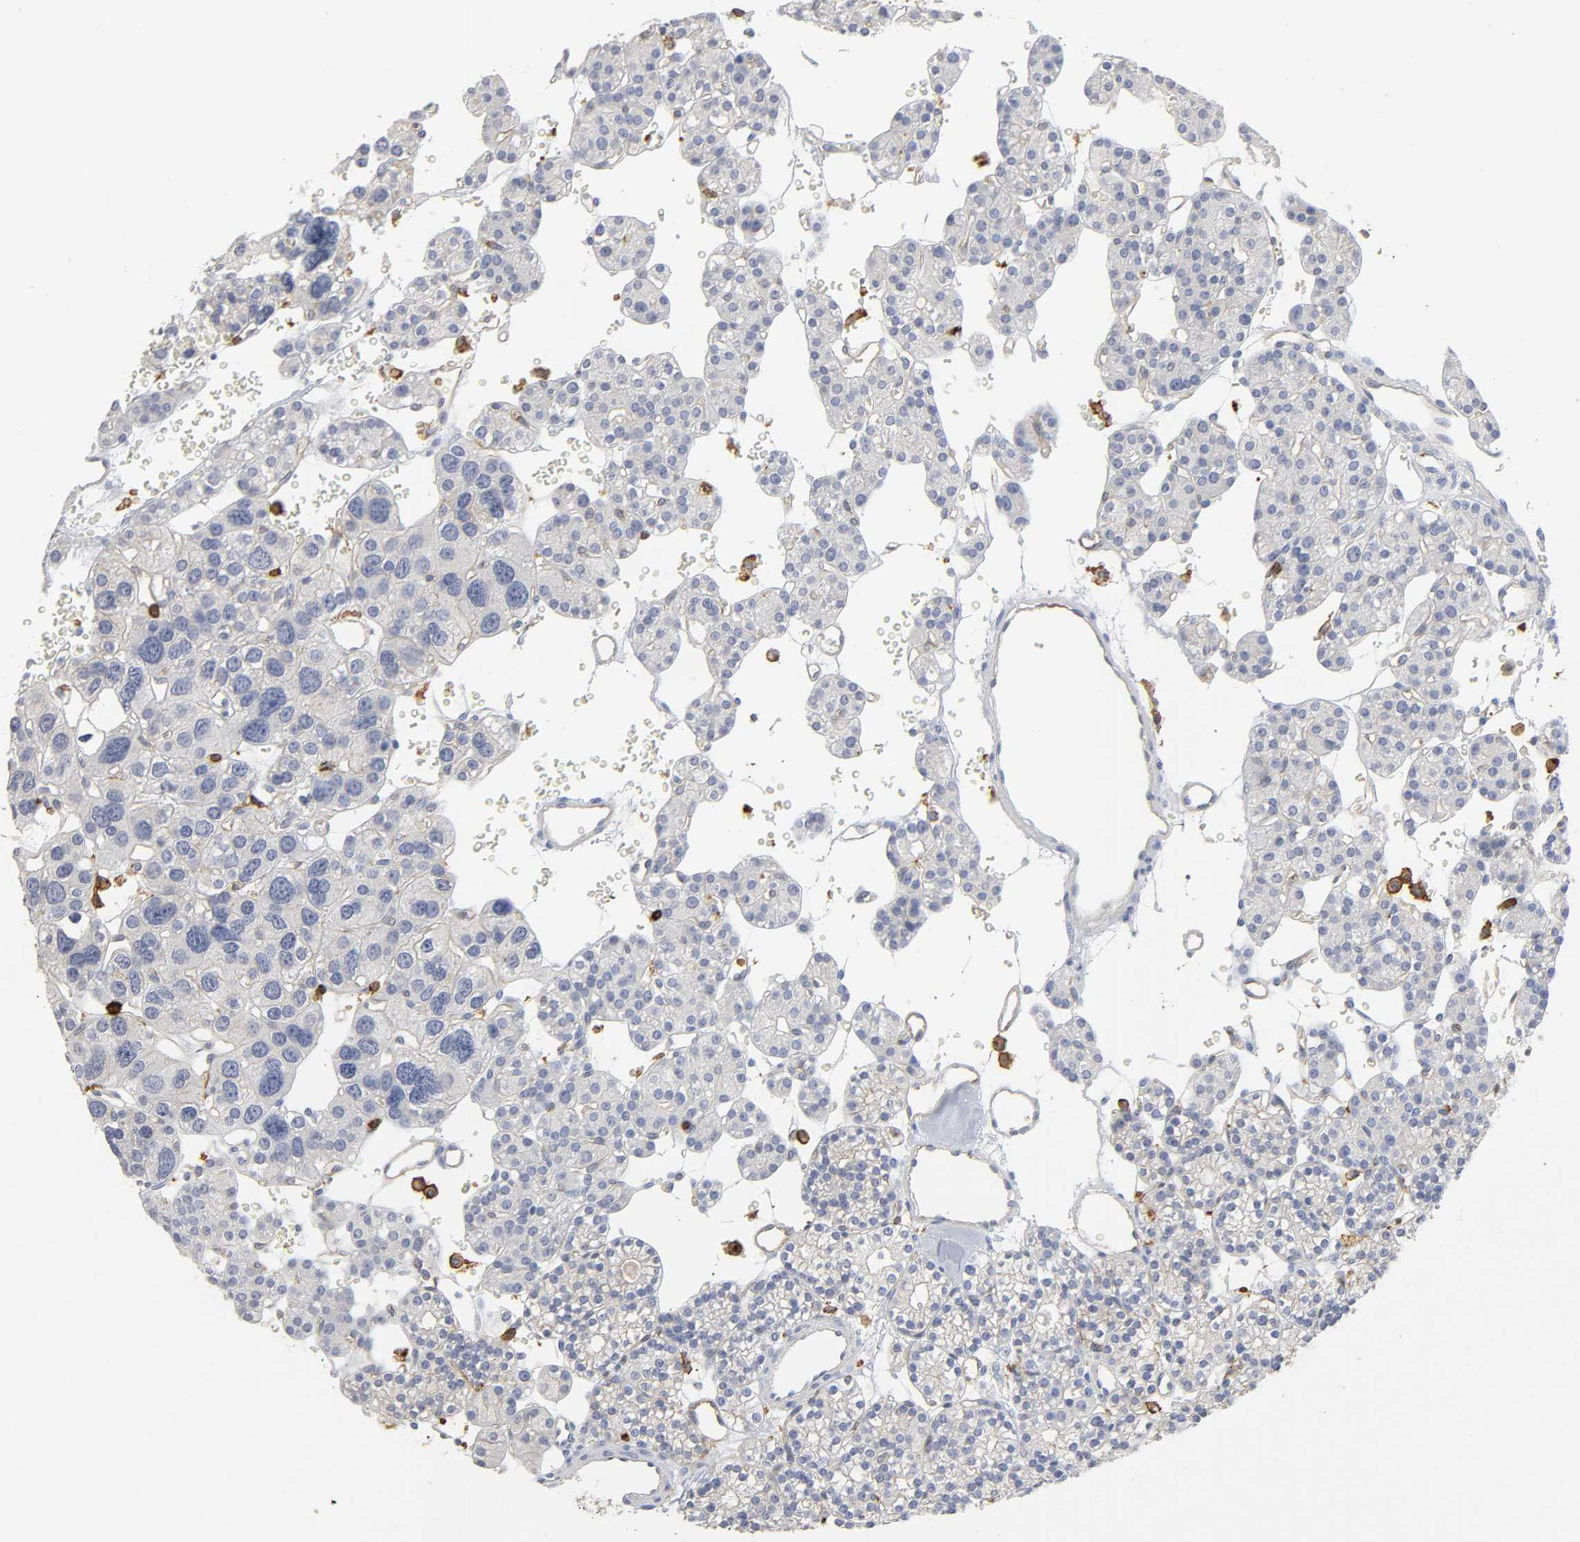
{"staining": {"intensity": "negative", "quantity": "none", "location": "none"}, "tissue": "parathyroid gland", "cell_type": "Glandular cells", "image_type": "normal", "snomed": [{"axis": "morphology", "description": "Normal tissue, NOS"}, {"axis": "topography", "description": "Parathyroid gland"}], "caption": "Glandular cells show no significant protein expression in benign parathyroid gland. (DAB immunohistochemistry (IHC), high magnification).", "gene": "LYN", "patient": {"sex": "female", "age": 64}}